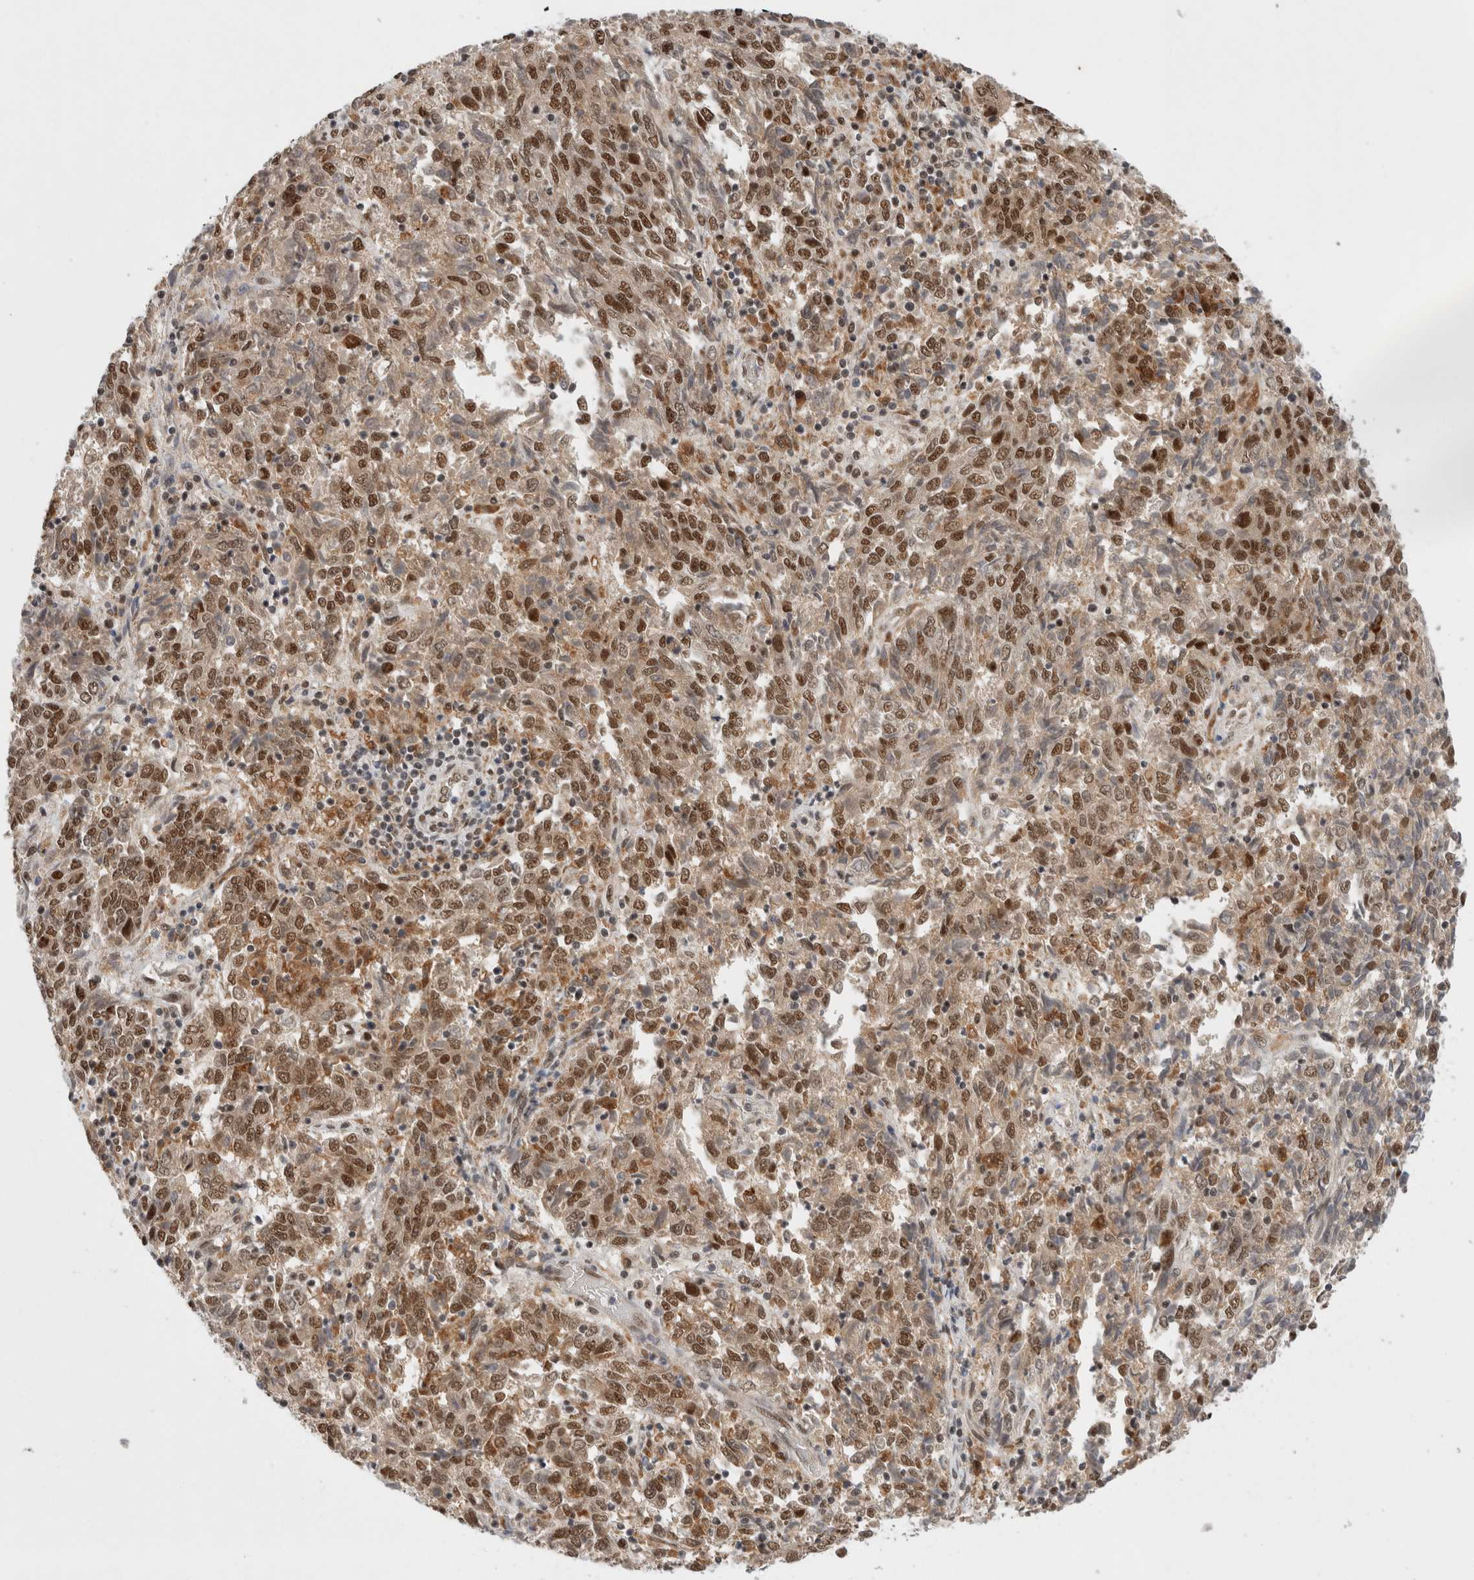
{"staining": {"intensity": "strong", "quantity": ">75%", "location": "cytoplasmic/membranous,nuclear"}, "tissue": "endometrial cancer", "cell_type": "Tumor cells", "image_type": "cancer", "snomed": [{"axis": "morphology", "description": "Adenocarcinoma, NOS"}, {"axis": "topography", "description": "Endometrium"}], "caption": "Protein expression analysis of endometrial adenocarcinoma reveals strong cytoplasmic/membranous and nuclear staining in approximately >75% of tumor cells. Nuclei are stained in blue.", "gene": "NCAPG2", "patient": {"sex": "female", "age": 80}}